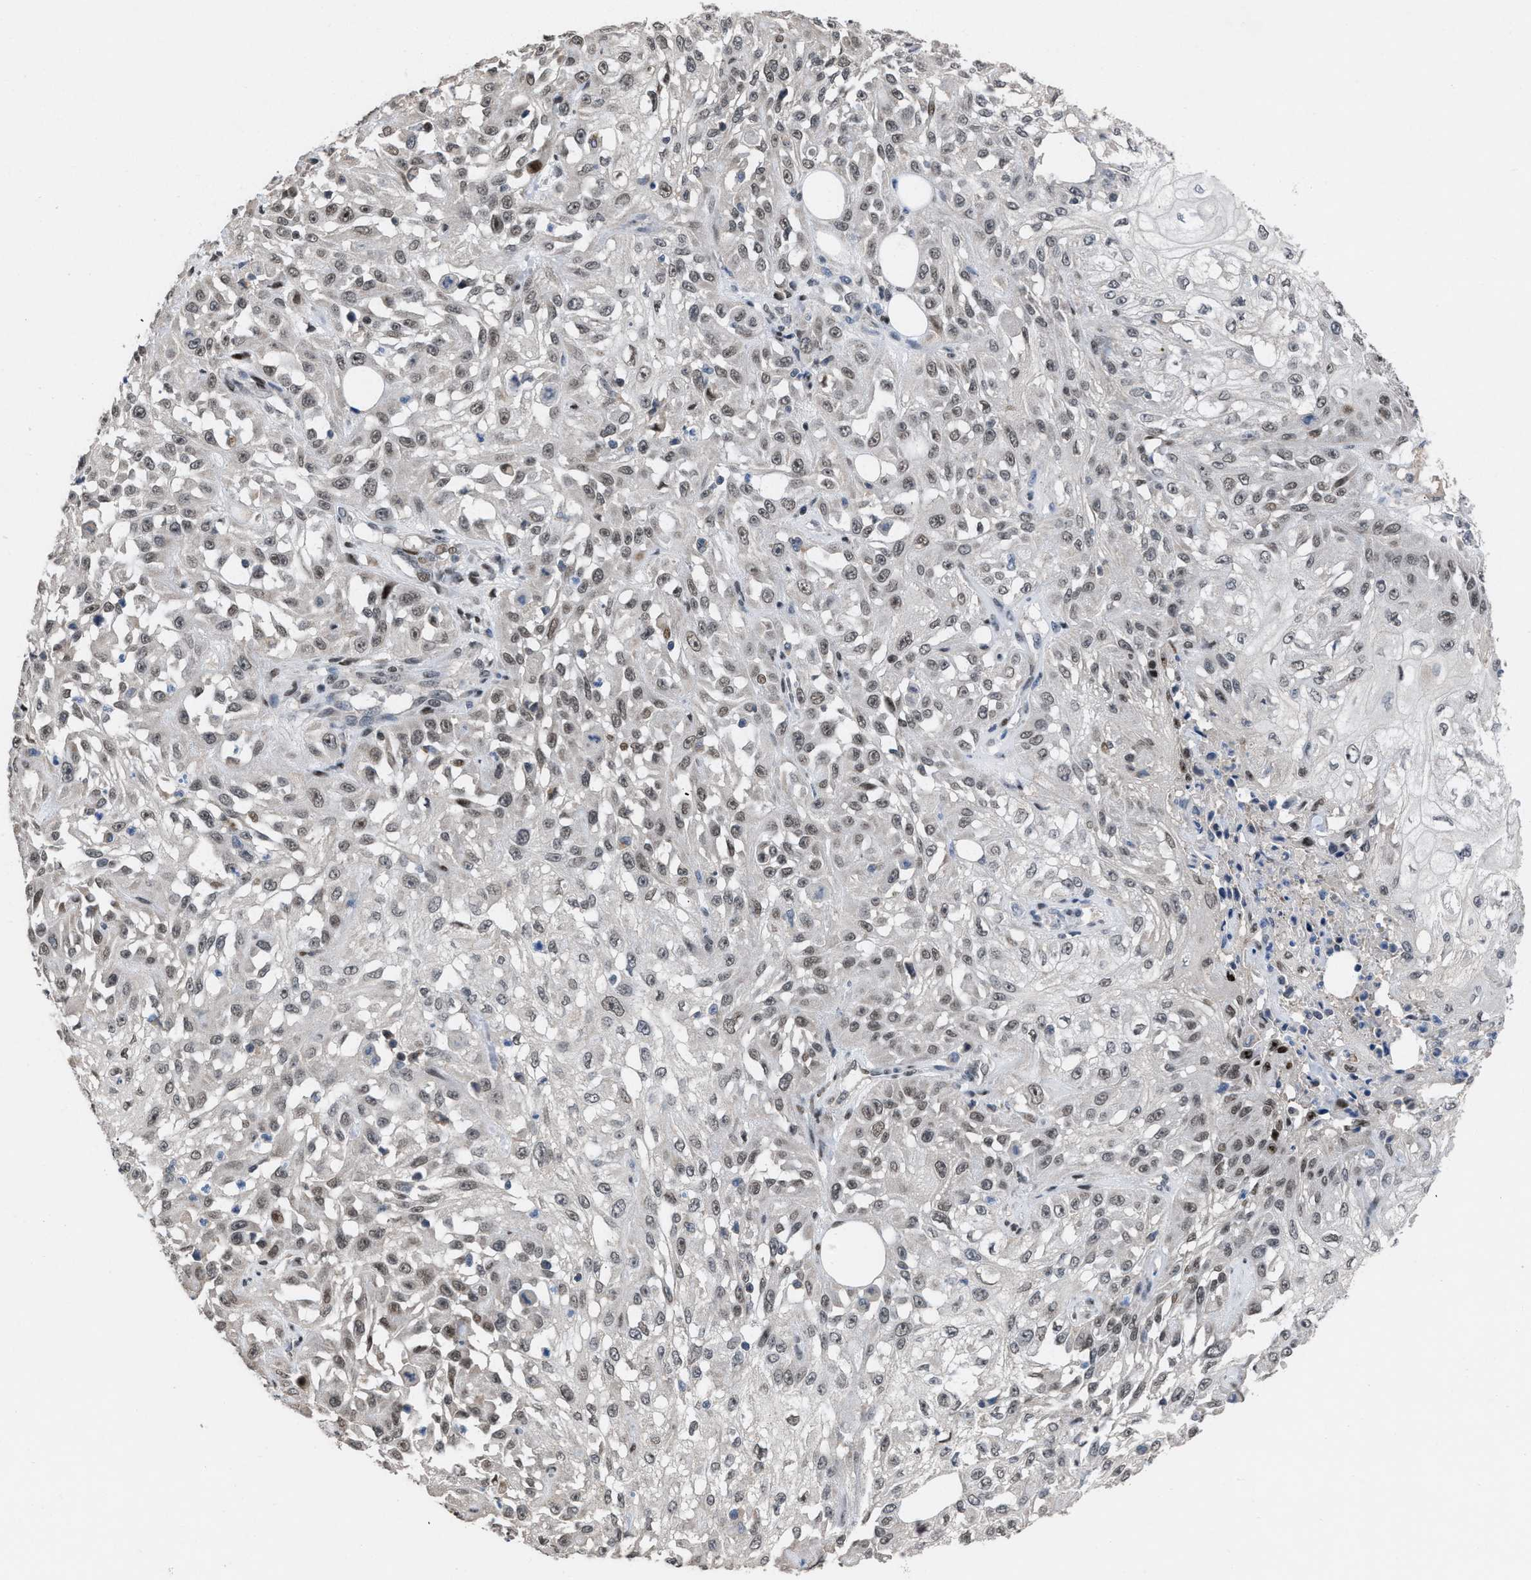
{"staining": {"intensity": "weak", "quantity": ">75%", "location": "nuclear"}, "tissue": "skin cancer", "cell_type": "Tumor cells", "image_type": "cancer", "snomed": [{"axis": "morphology", "description": "Squamous cell carcinoma, NOS"}, {"axis": "morphology", "description": "Squamous cell carcinoma, metastatic, NOS"}, {"axis": "topography", "description": "Skin"}, {"axis": "topography", "description": "Lymph node"}], "caption": "This is a micrograph of immunohistochemistry (IHC) staining of skin cancer (squamous cell carcinoma), which shows weak expression in the nuclear of tumor cells.", "gene": "SETDB1", "patient": {"sex": "male", "age": 75}}